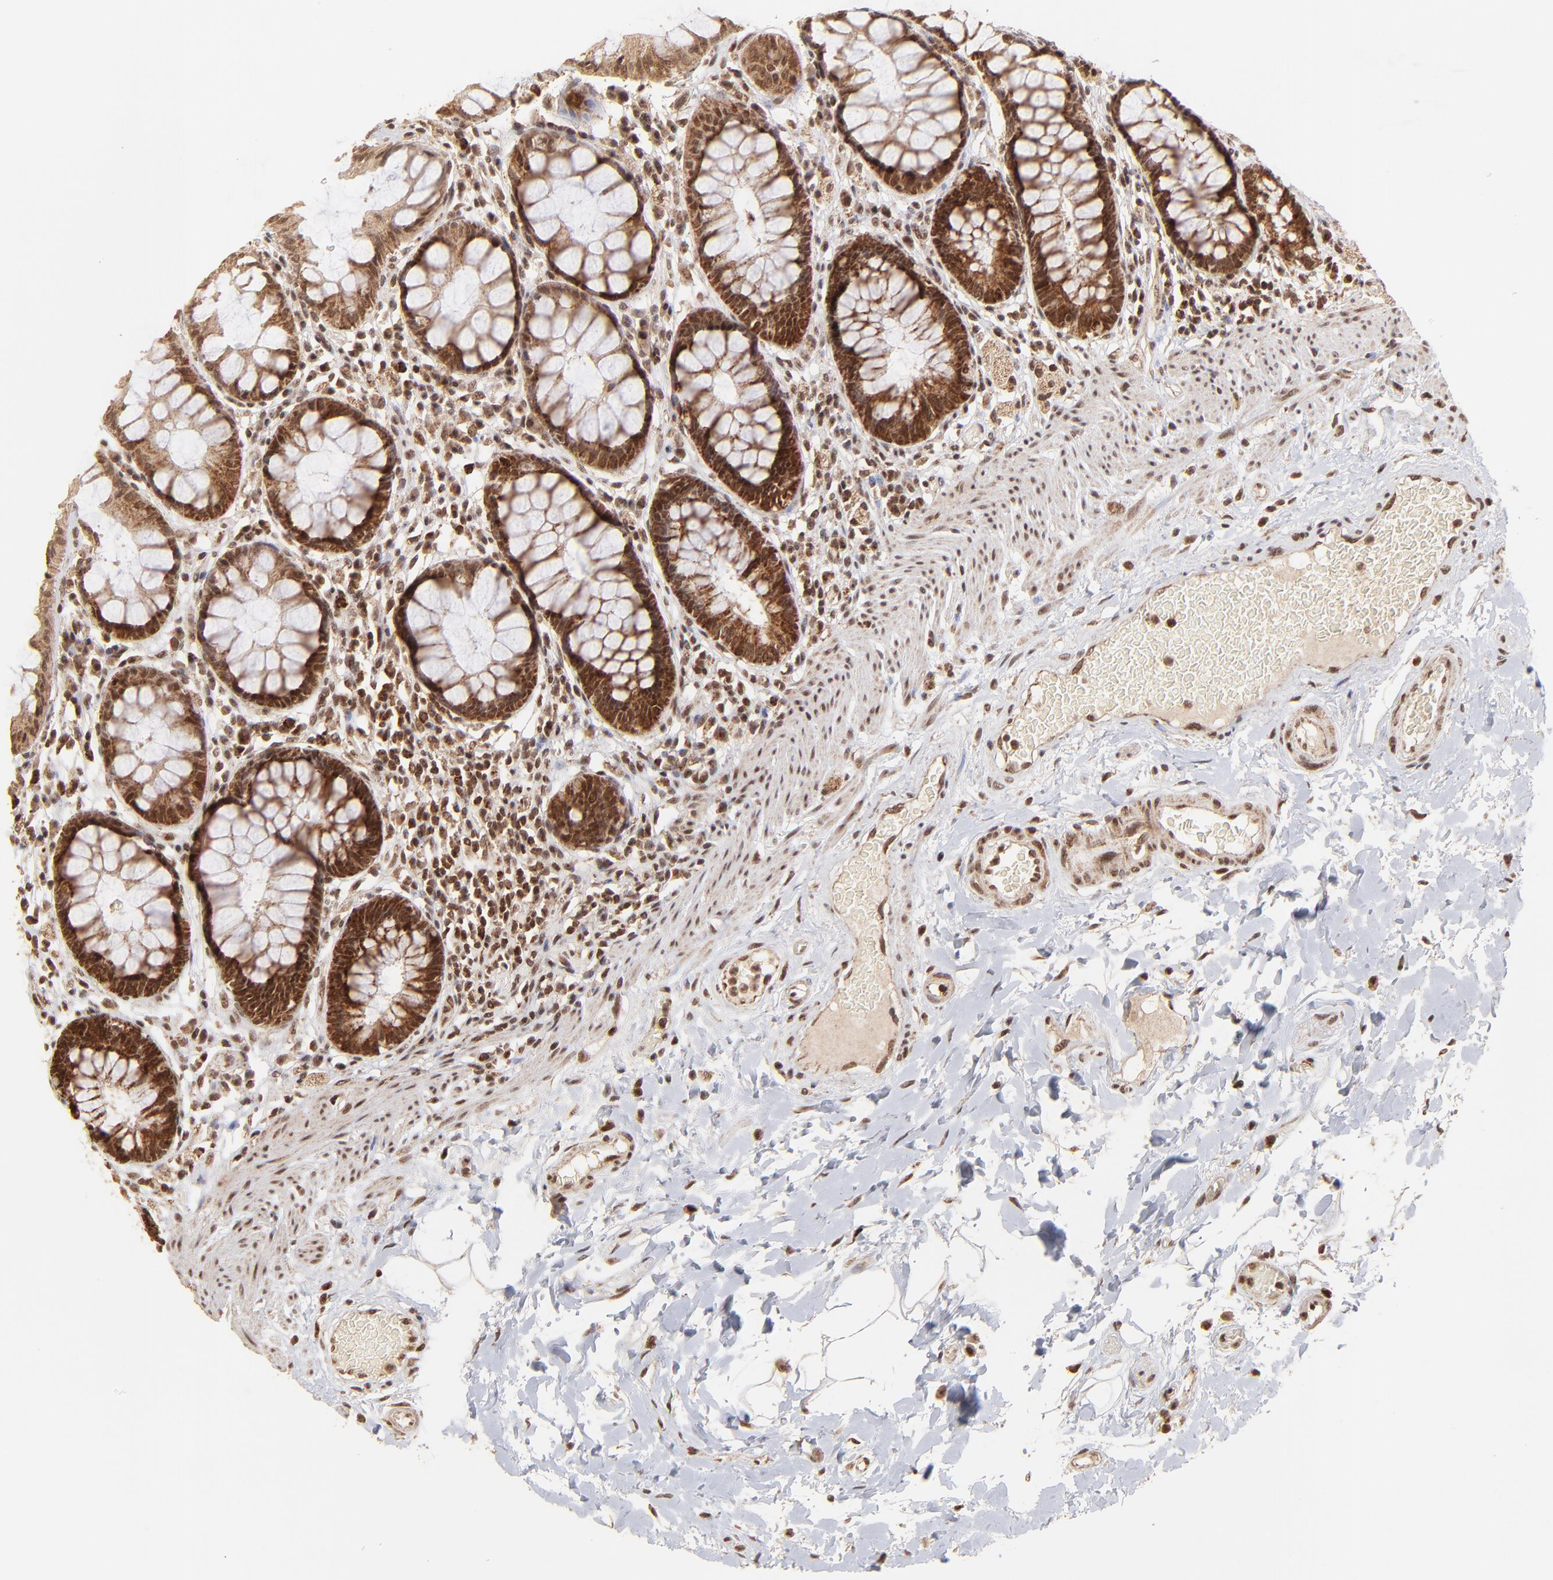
{"staining": {"intensity": "strong", "quantity": ">75%", "location": "cytoplasmic/membranous,nuclear"}, "tissue": "rectum", "cell_type": "Glandular cells", "image_type": "normal", "snomed": [{"axis": "morphology", "description": "Normal tissue, NOS"}, {"axis": "topography", "description": "Rectum"}], "caption": "Protein analysis of unremarkable rectum exhibits strong cytoplasmic/membranous,nuclear expression in about >75% of glandular cells.", "gene": "MED15", "patient": {"sex": "female", "age": 46}}